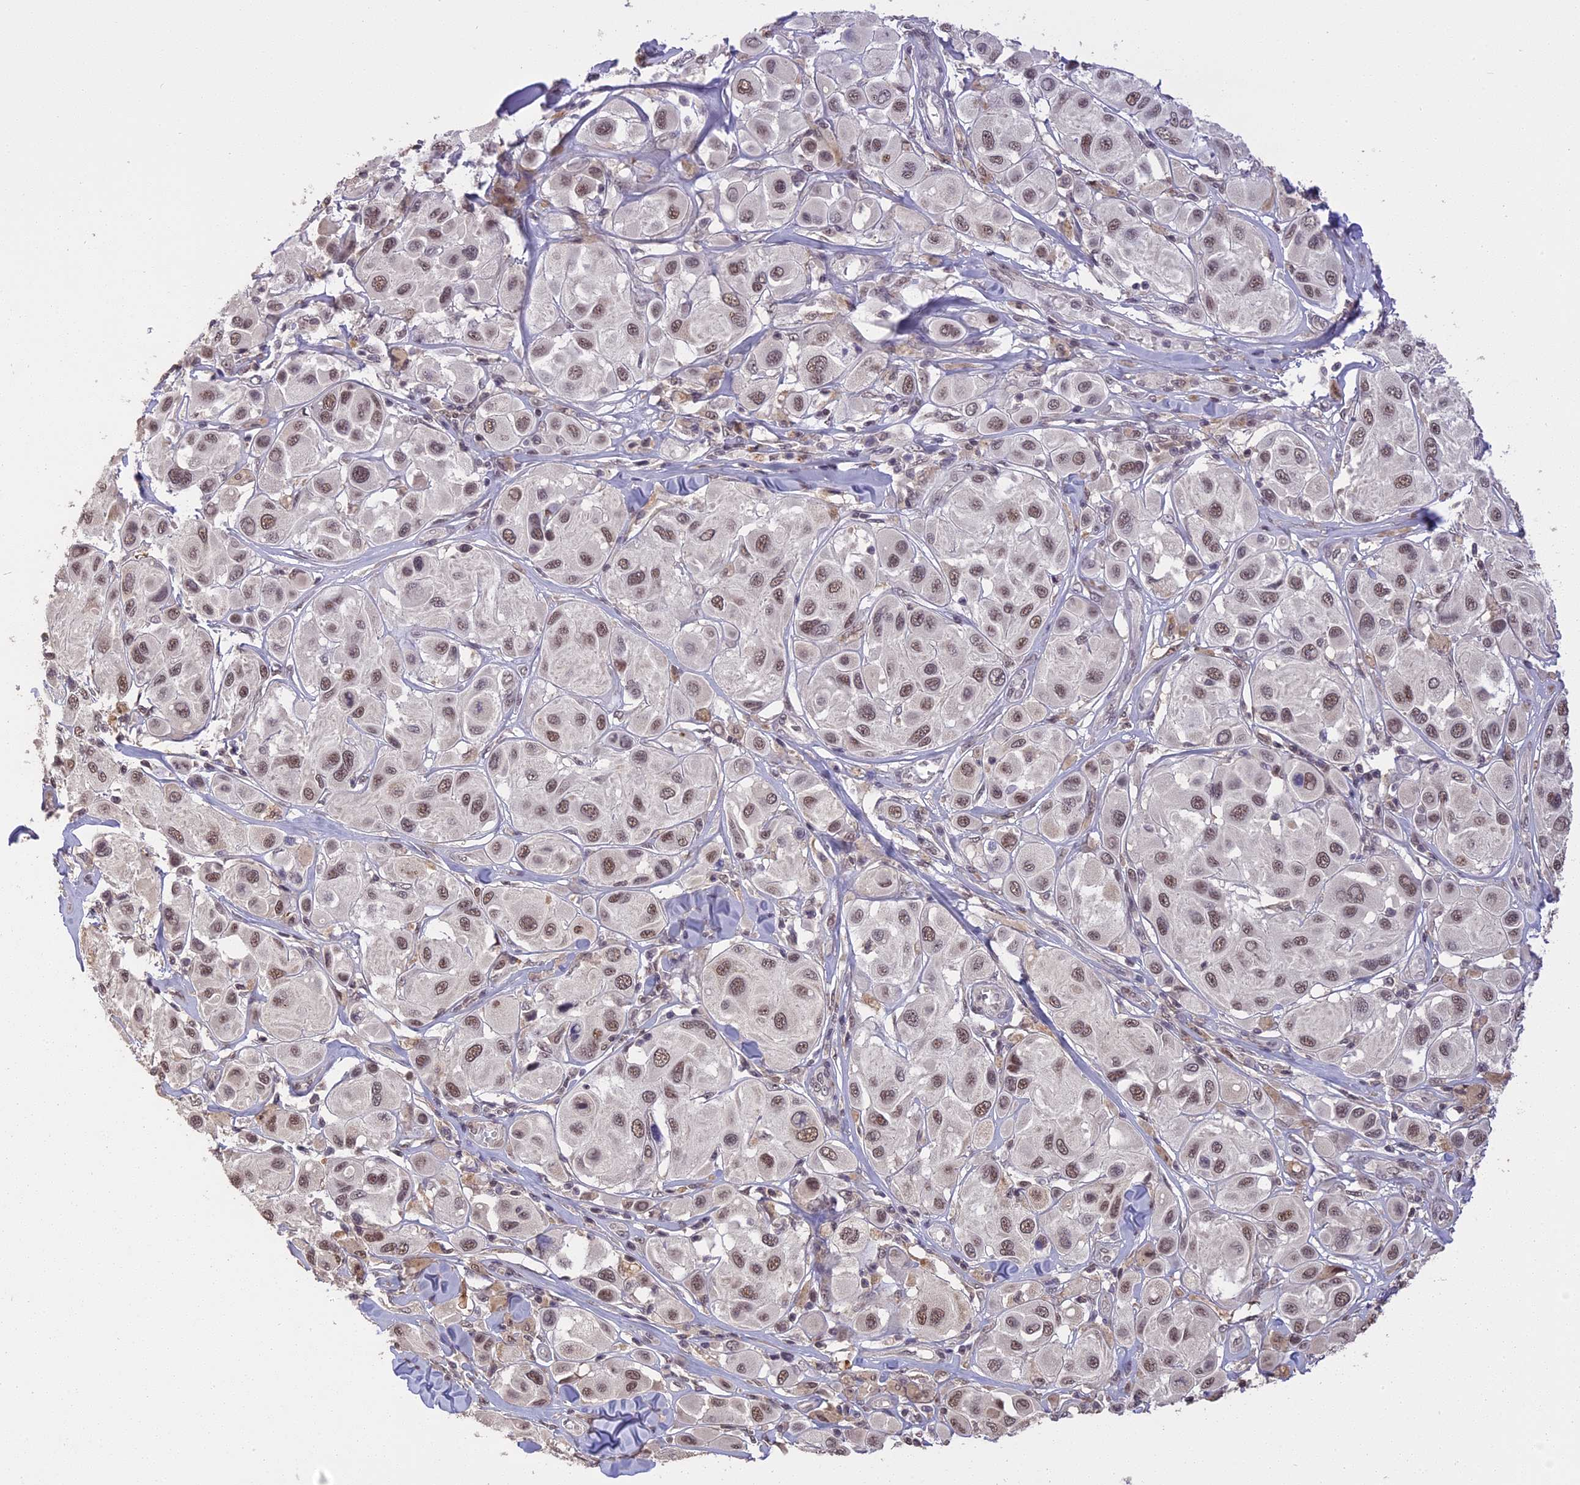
{"staining": {"intensity": "moderate", "quantity": ">75%", "location": "nuclear"}, "tissue": "melanoma", "cell_type": "Tumor cells", "image_type": "cancer", "snomed": [{"axis": "morphology", "description": "Malignant melanoma, Metastatic site"}, {"axis": "topography", "description": "Skin"}], "caption": "IHC image of neoplastic tissue: malignant melanoma (metastatic site) stained using IHC shows medium levels of moderate protein expression localized specifically in the nuclear of tumor cells, appearing as a nuclear brown color.", "gene": "TIGD7", "patient": {"sex": "male", "age": 41}}